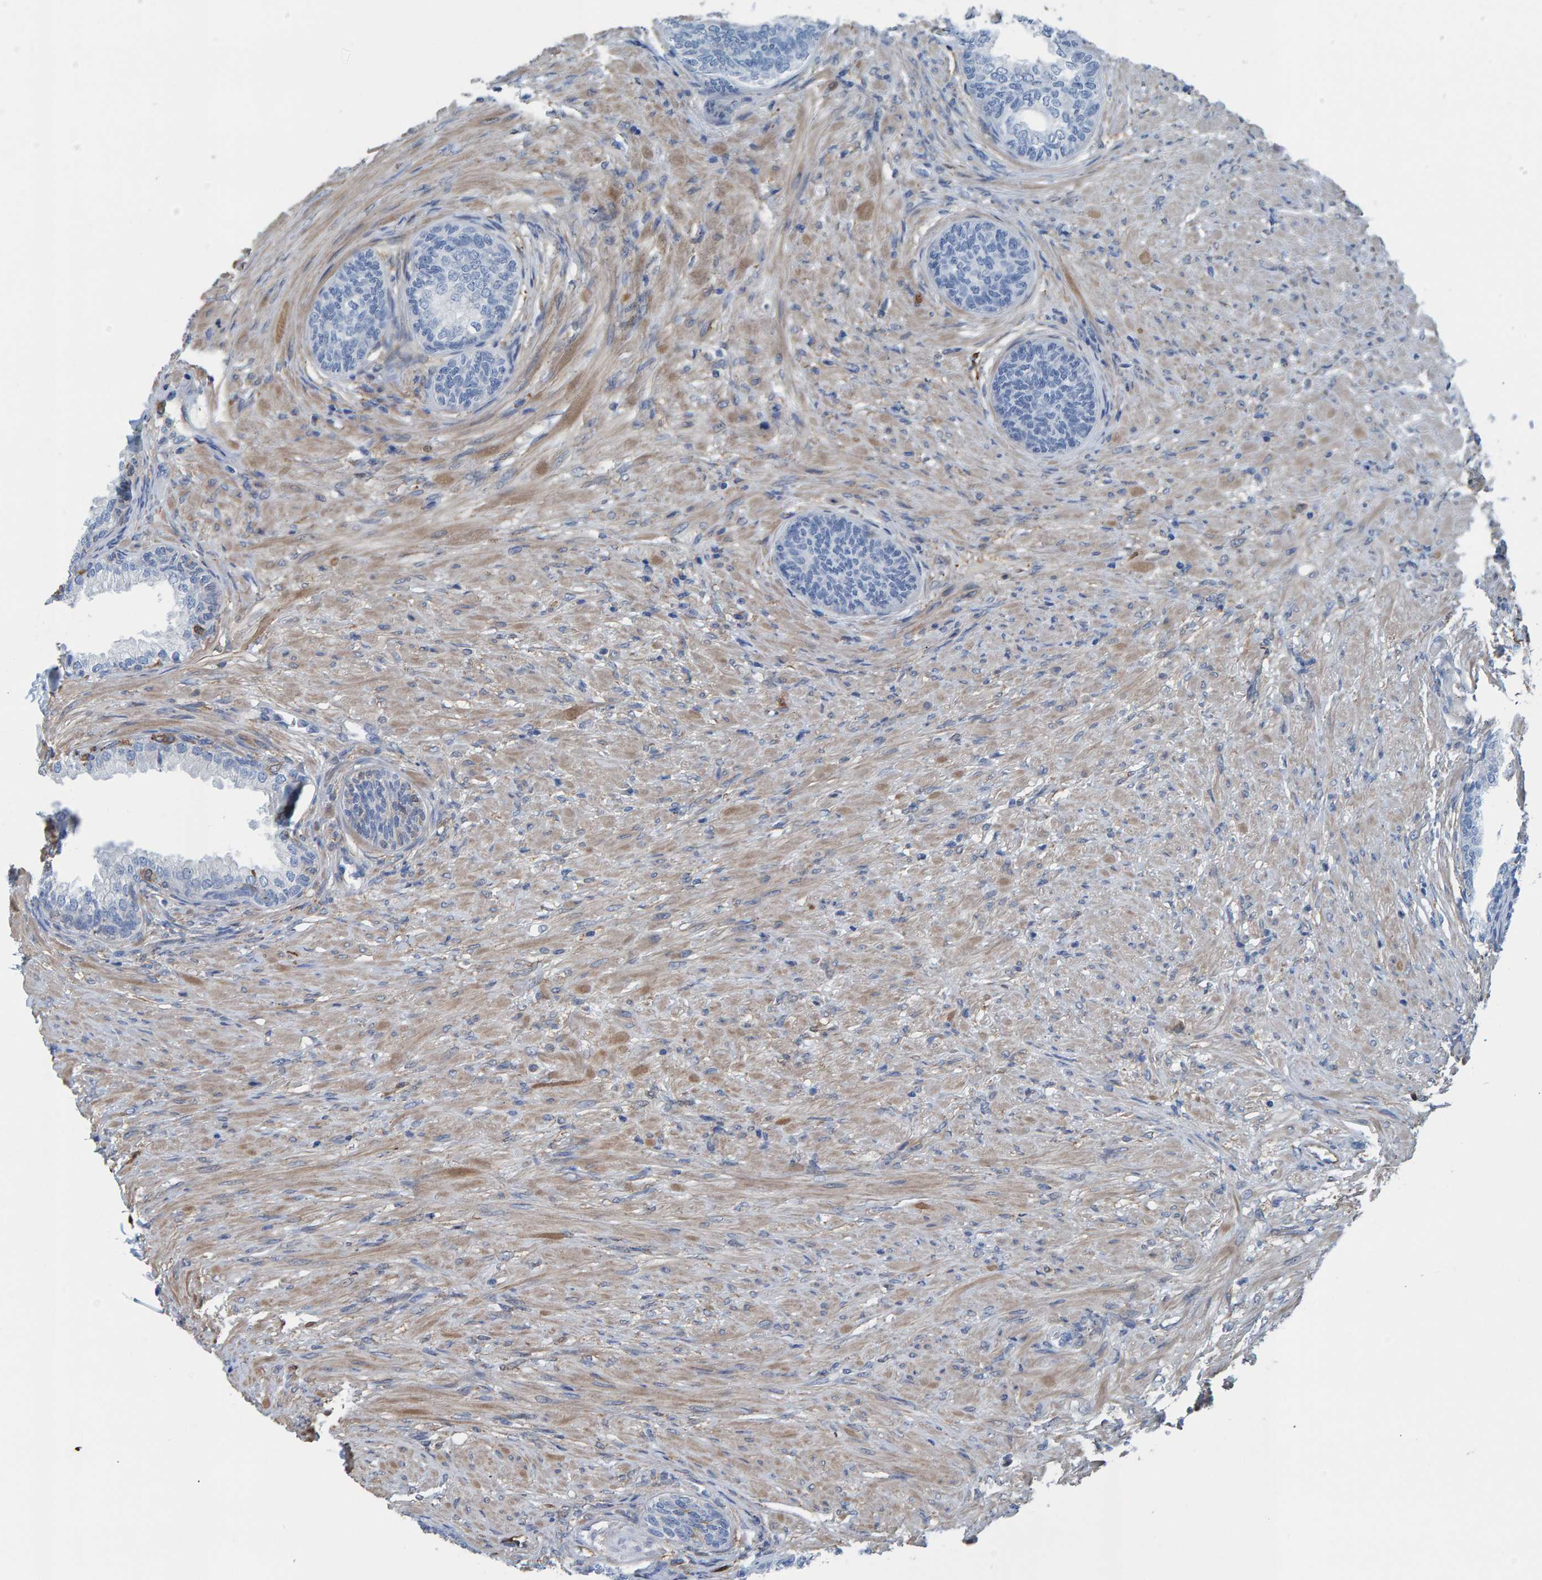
{"staining": {"intensity": "weak", "quantity": "<25%", "location": "cytoplasmic/membranous"}, "tissue": "prostate", "cell_type": "Glandular cells", "image_type": "normal", "snomed": [{"axis": "morphology", "description": "Normal tissue, NOS"}, {"axis": "topography", "description": "Prostate"}], "caption": "Immunohistochemistry (IHC) photomicrograph of unremarkable prostate: prostate stained with DAB reveals no significant protein positivity in glandular cells.", "gene": "IDO1", "patient": {"sex": "male", "age": 76}}